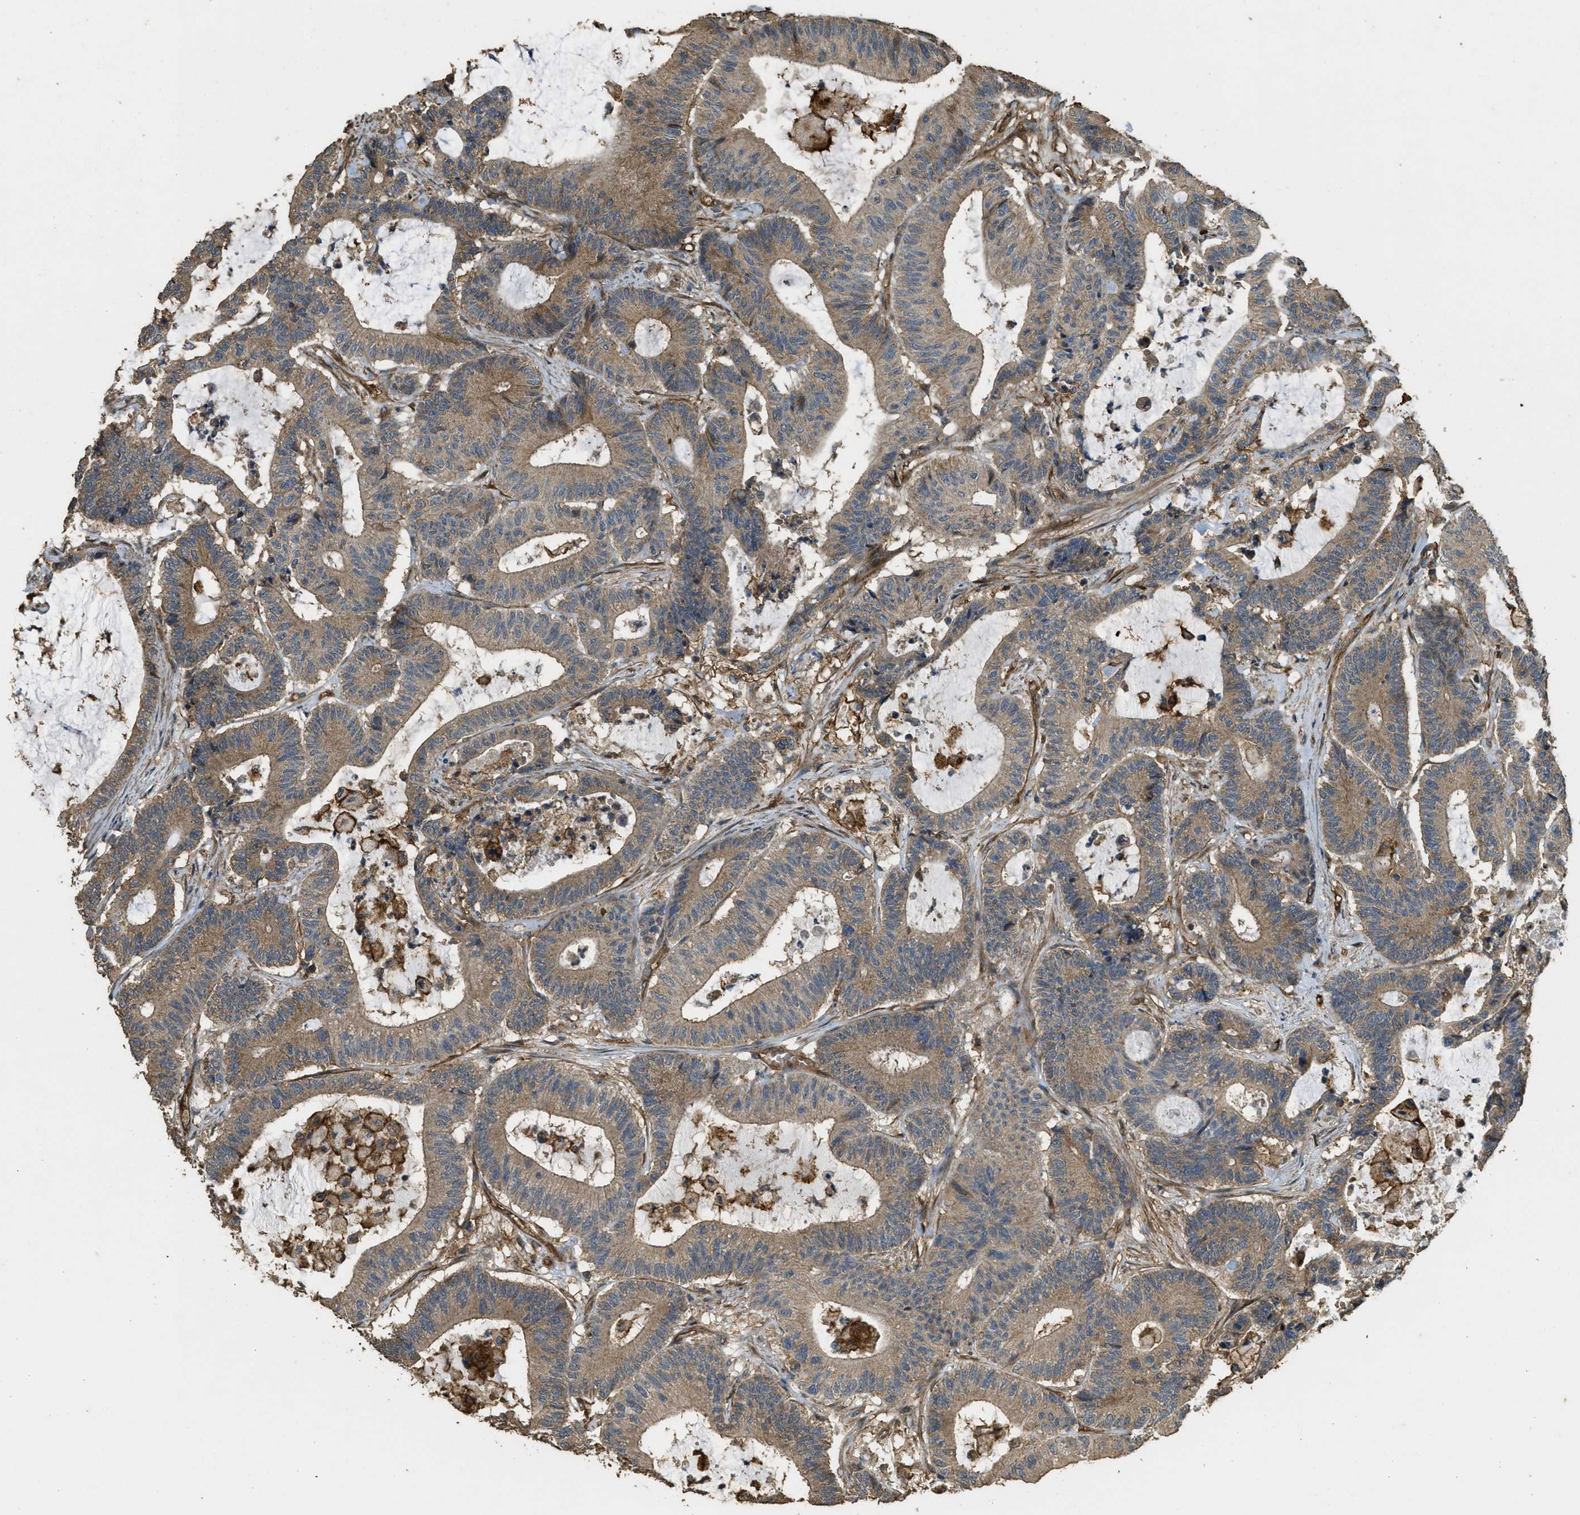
{"staining": {"intensity": "moderate", "quantity": ">75%", "location": "cytoplasmic/membranous"}, "tissue": "colorectal cancer", "cell_type": "Tumor cells", "image_type": "cancer", "snomed": [{"axis": "morphology", "description": "Adenocarcinoma, NOS"}, {"axis": "topography", "description": "Colon"}], "caption": "Protein expression analysis of colorectal cancer reveals moderate cytoplasmic/membranous staining in about >75% of tumor cells.", "gene": "CD276", "patient": {"sex": "female", "age": 84}}